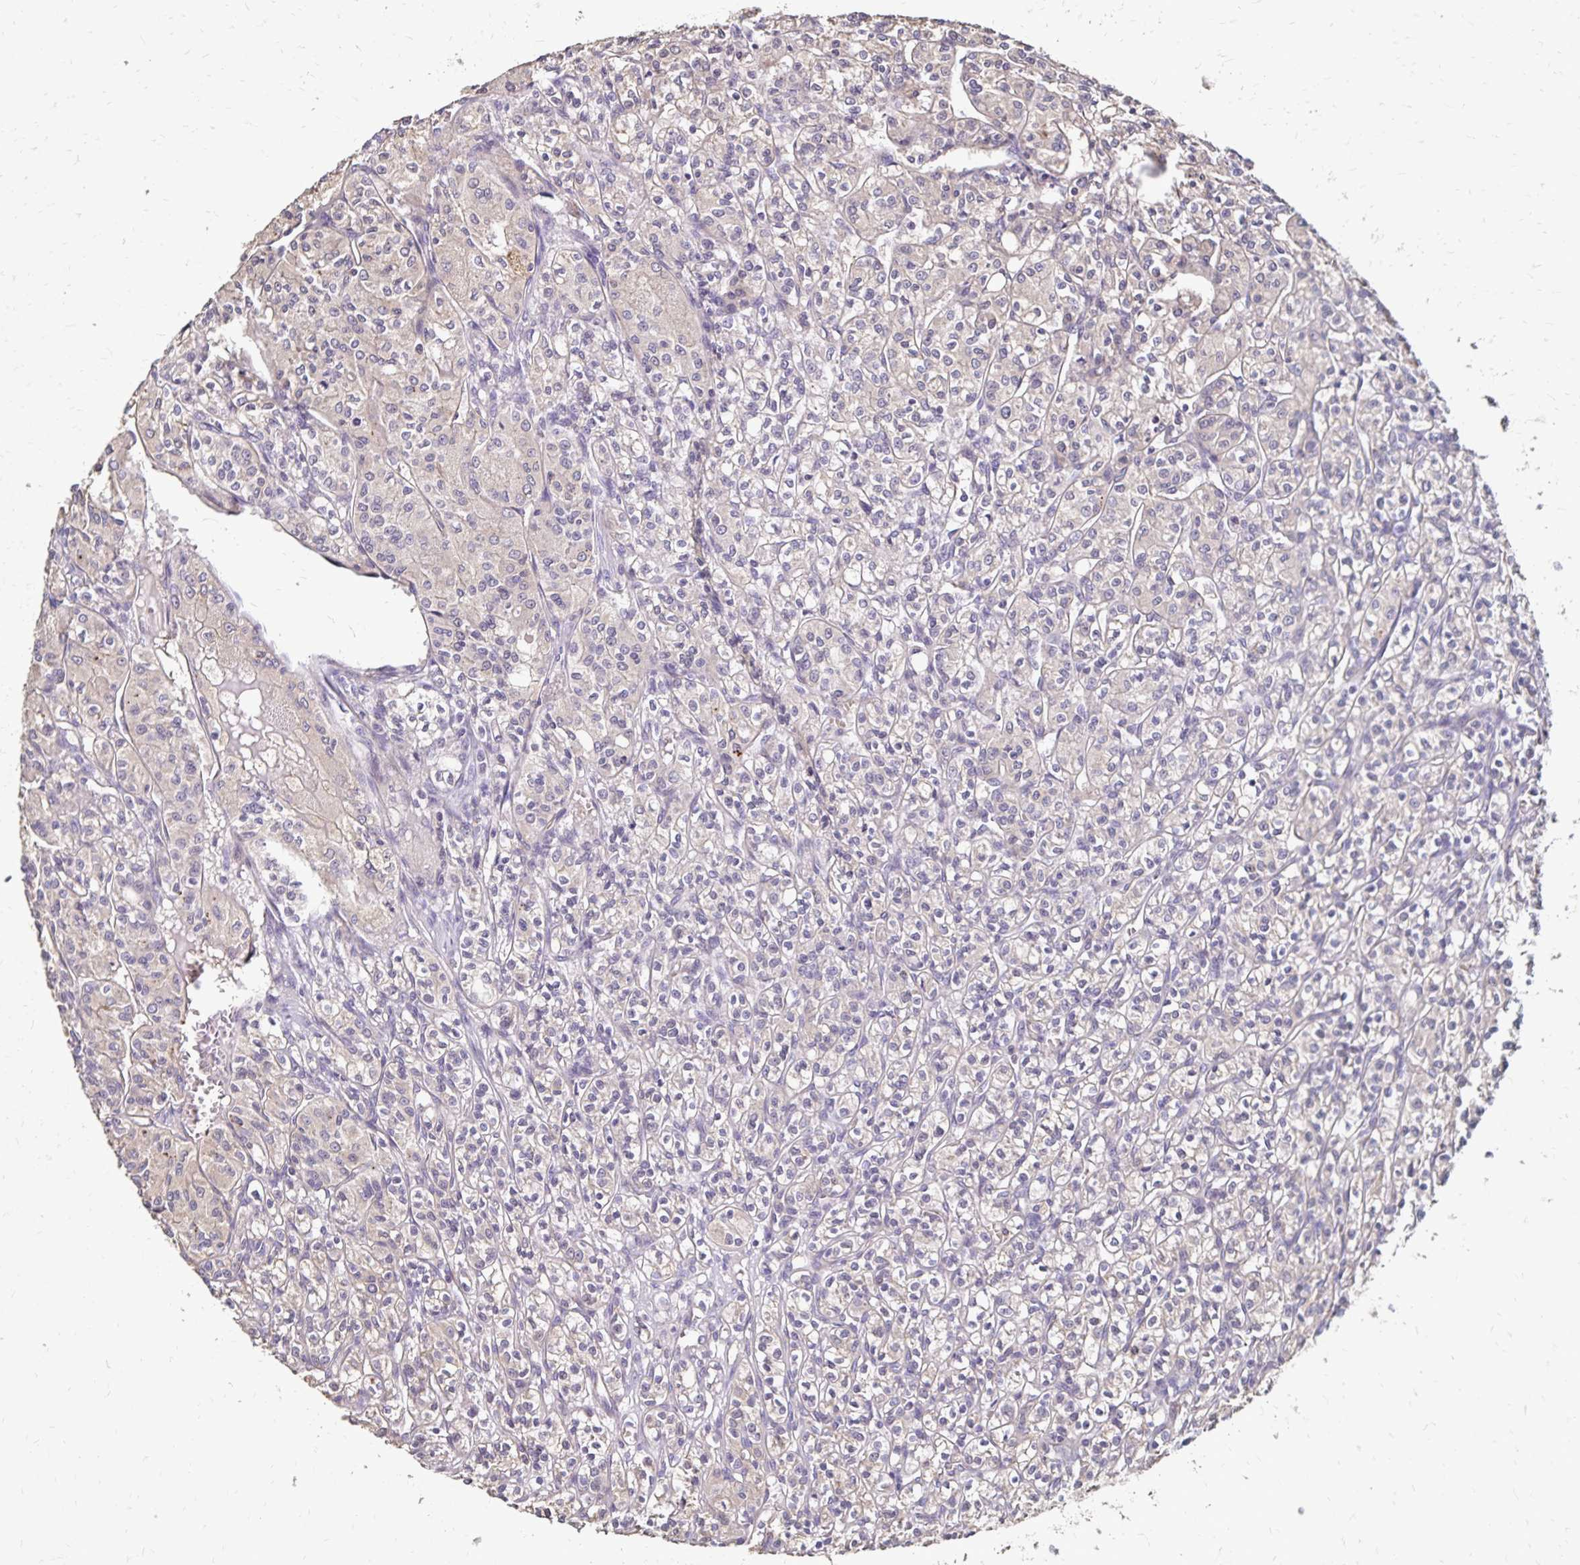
{"staining": {"intensity": "negative", "quantity": "none", "location": "none"}, "tissue": "renal cancer", "cell_type": "Tumor cells", "image_type": "cancer", "snomed": [{"axis": "morphology", "description": "Adenocarcinoma, NOS"}, {"axis": "topography", "description": "Kidney"}], "caption": "A high-resolution image shows immunohistochemistry staining of renal cancer (adenocarcinoma), which displays no significant staining in tumor cells. Nuclei are stained in blue.", "gene": "EMC10", "patient": {"sex": "male", "age": 36}}